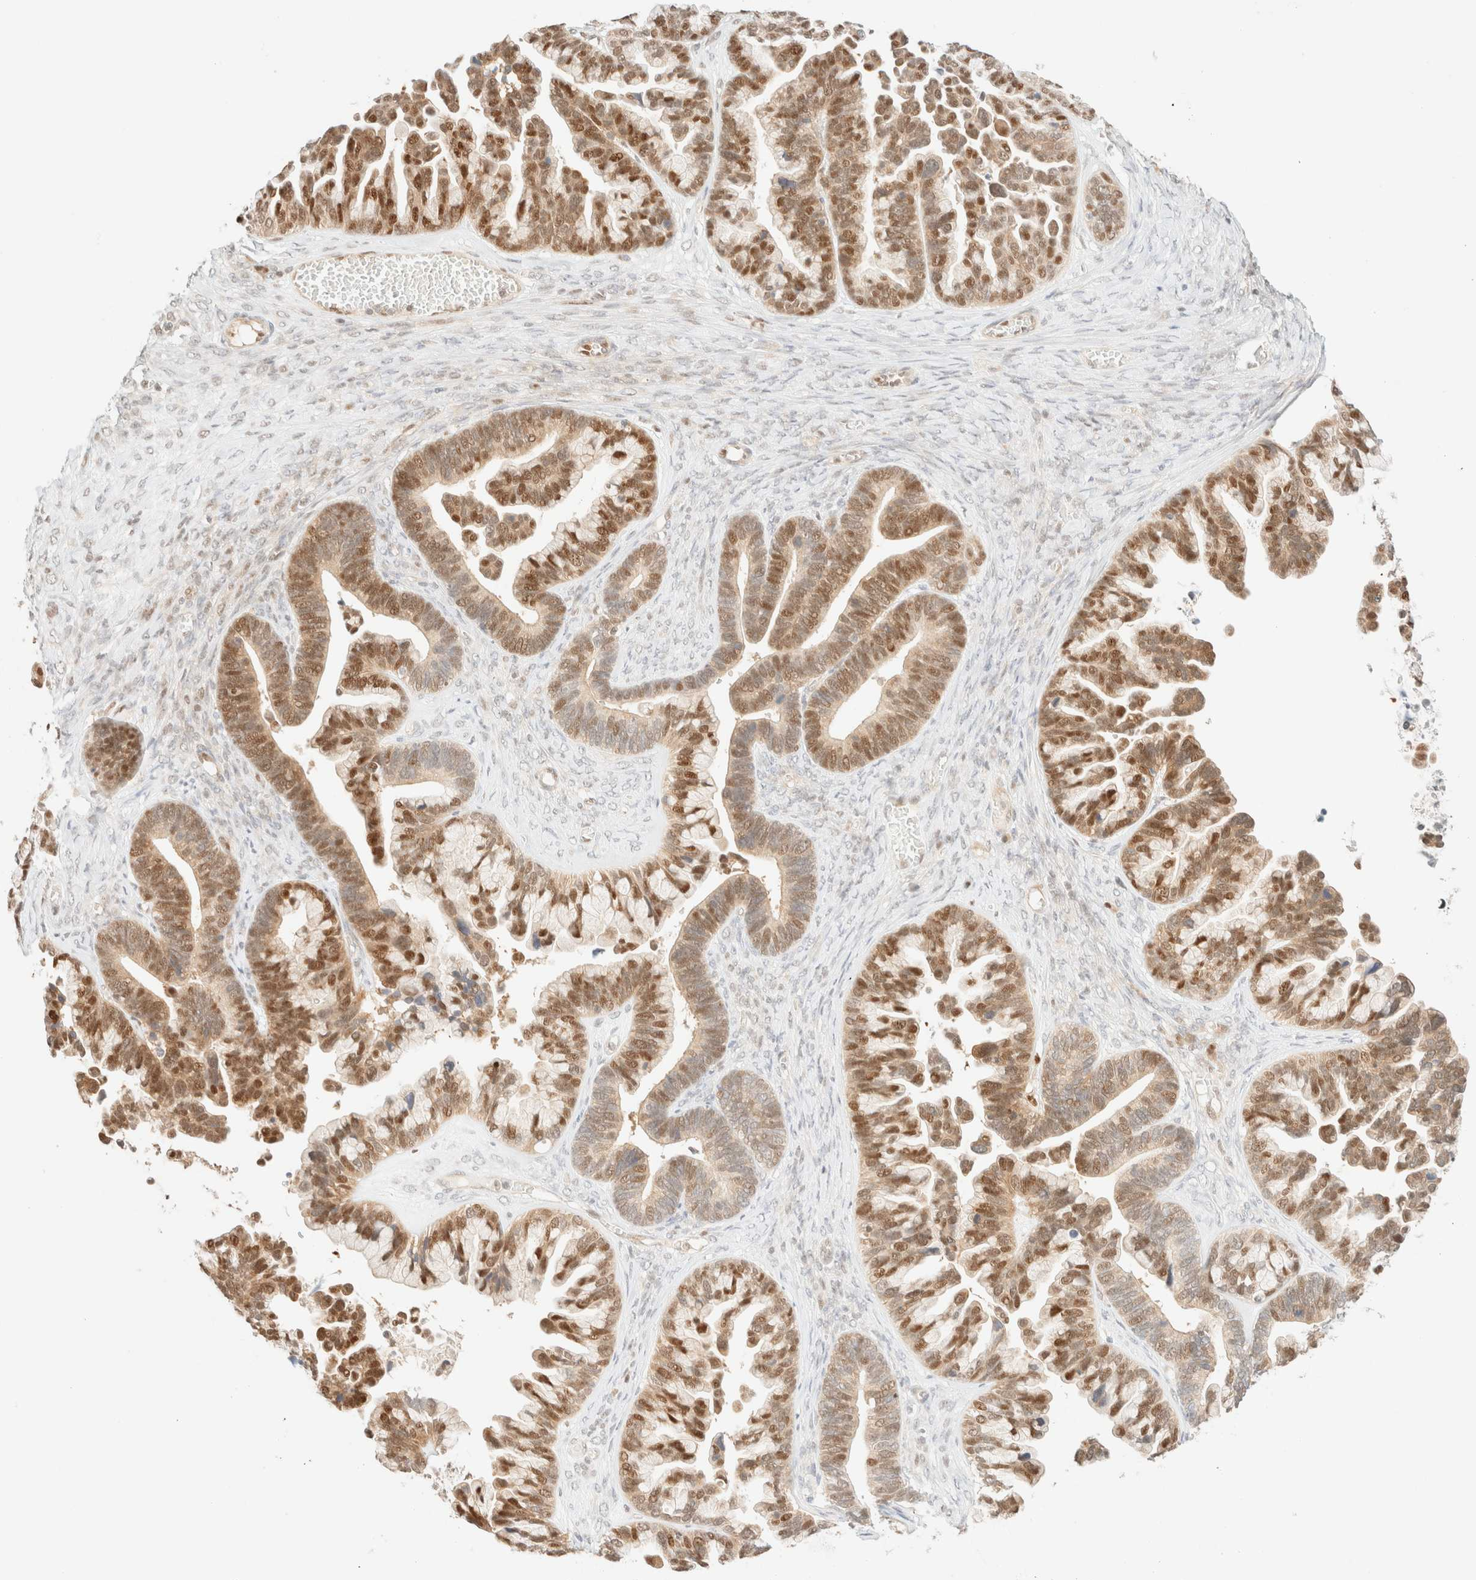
{"staining": {"intensity": "moderate", "quantity": ">75%", "location": "cytoplasmic/membranous,nuclear"}, "tissue": "ovarian cancer", "cell_type": "Tumor cells", "image_type": "cancer", "snomed": [{"axis": "morphology", "description": "Cystadenocarcinoma, serous, NOS"}, {"axis": "topography", "description": "Ovary"}], "caption": "IHC staining of ovarian cancer, which shows medium levels of moderate cytoplasmic/membranous and nuclear staining in about >75% of tumor cells indicating moderate cytoplasmic/membranous and nuclear protein expression. The staining was performed using DAB (3,3'-diaminobenzidine) (brown) for protein detection and nuclei were counterstained in hematoxylin (blue).", "gene": "TSR1", "patient": {"sex": "female", "age": 56}}